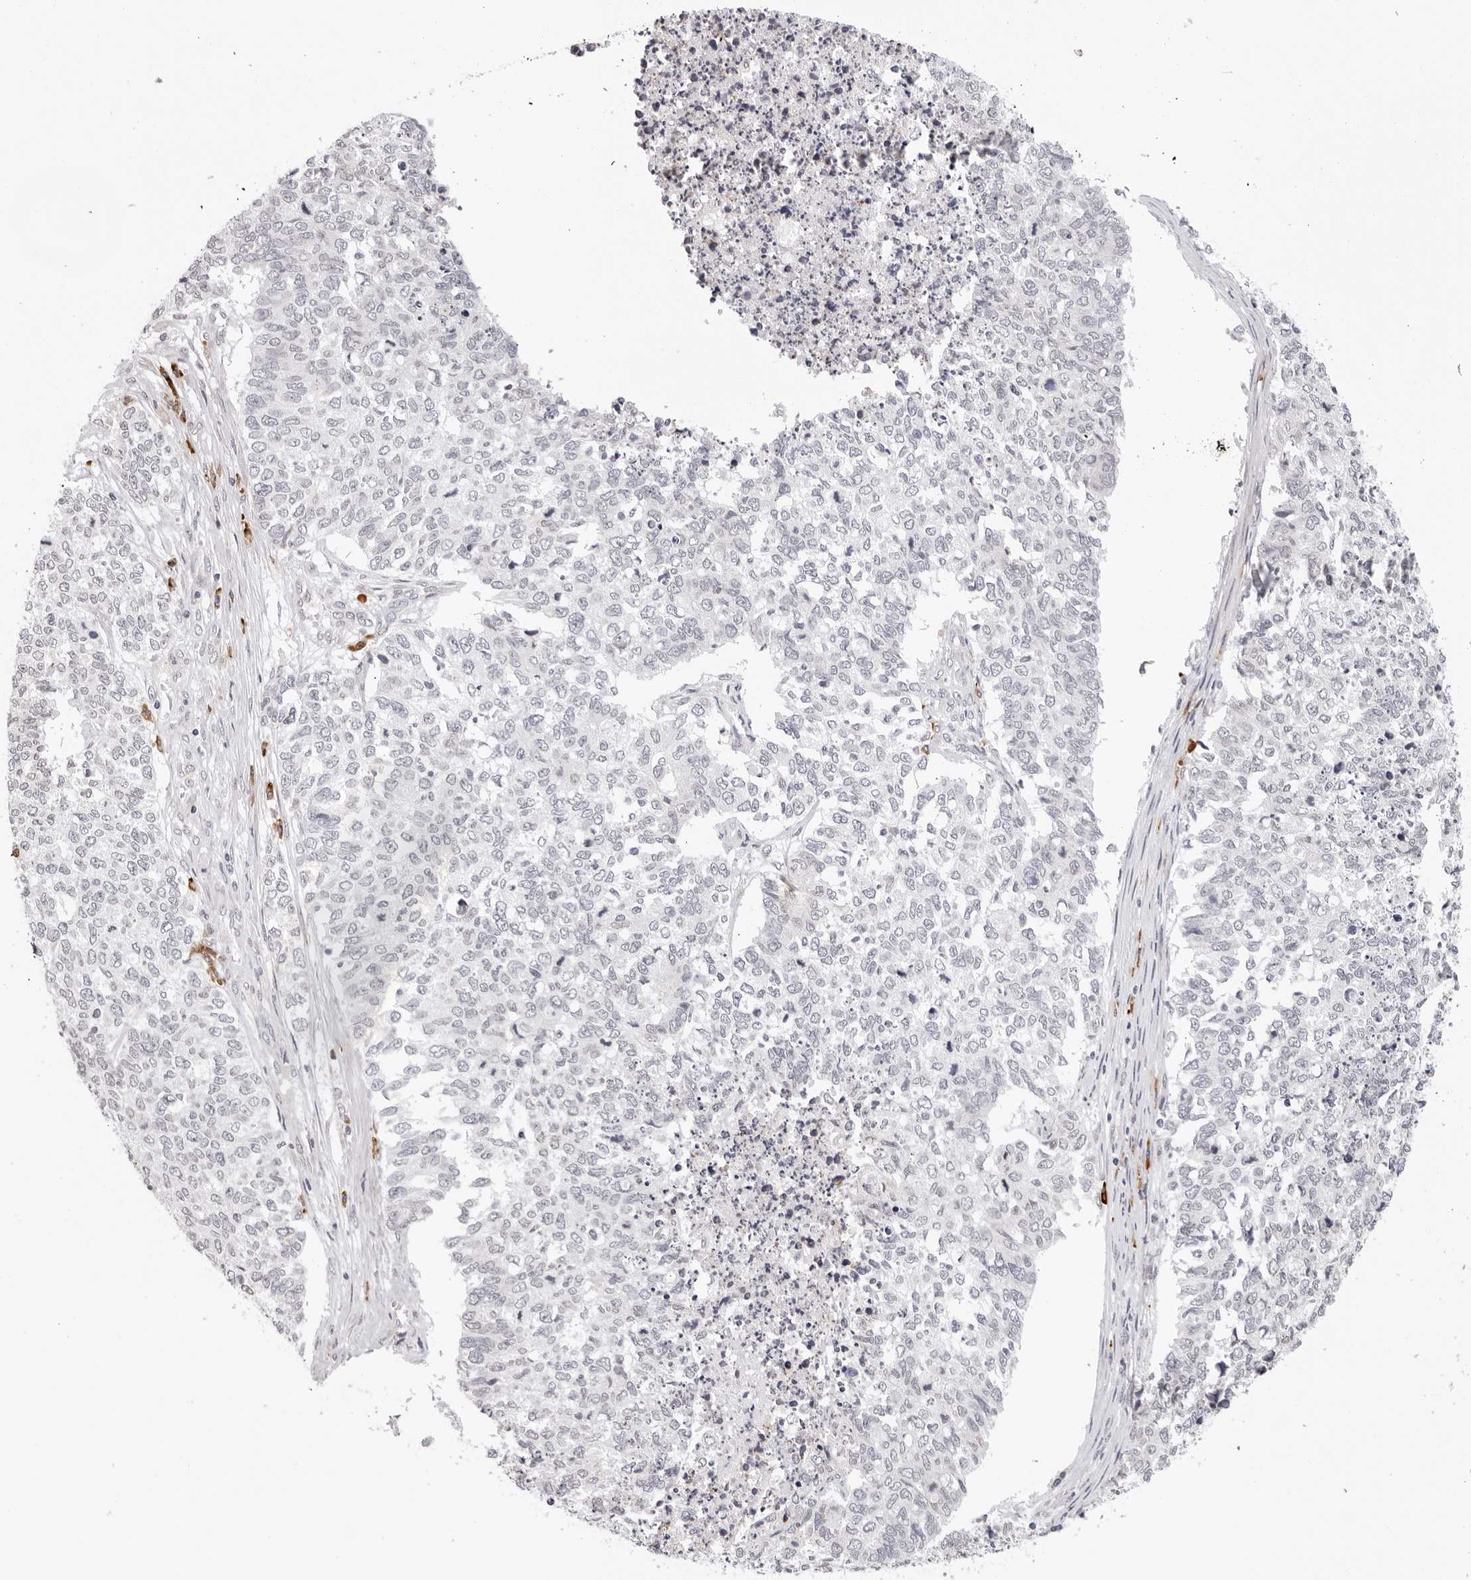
{"staining": {"intensity": "negative", "quantity": "none", "location": "none"}, "tissue": "cervical cancer", "cell_type": "Tumor cells", "image_type": "cancer", "snomed": [{"axis": "morphology", "description": "Squamous cell carcinoma, NOS"}, {"axis": "topography", "description": "Cervix"}], "caption": "The histopathology image reveals no significant positivity in tumor cells of cervical cancer.", "gene": "IL17RA", "patient": {"sex": "female", "age": 63}}